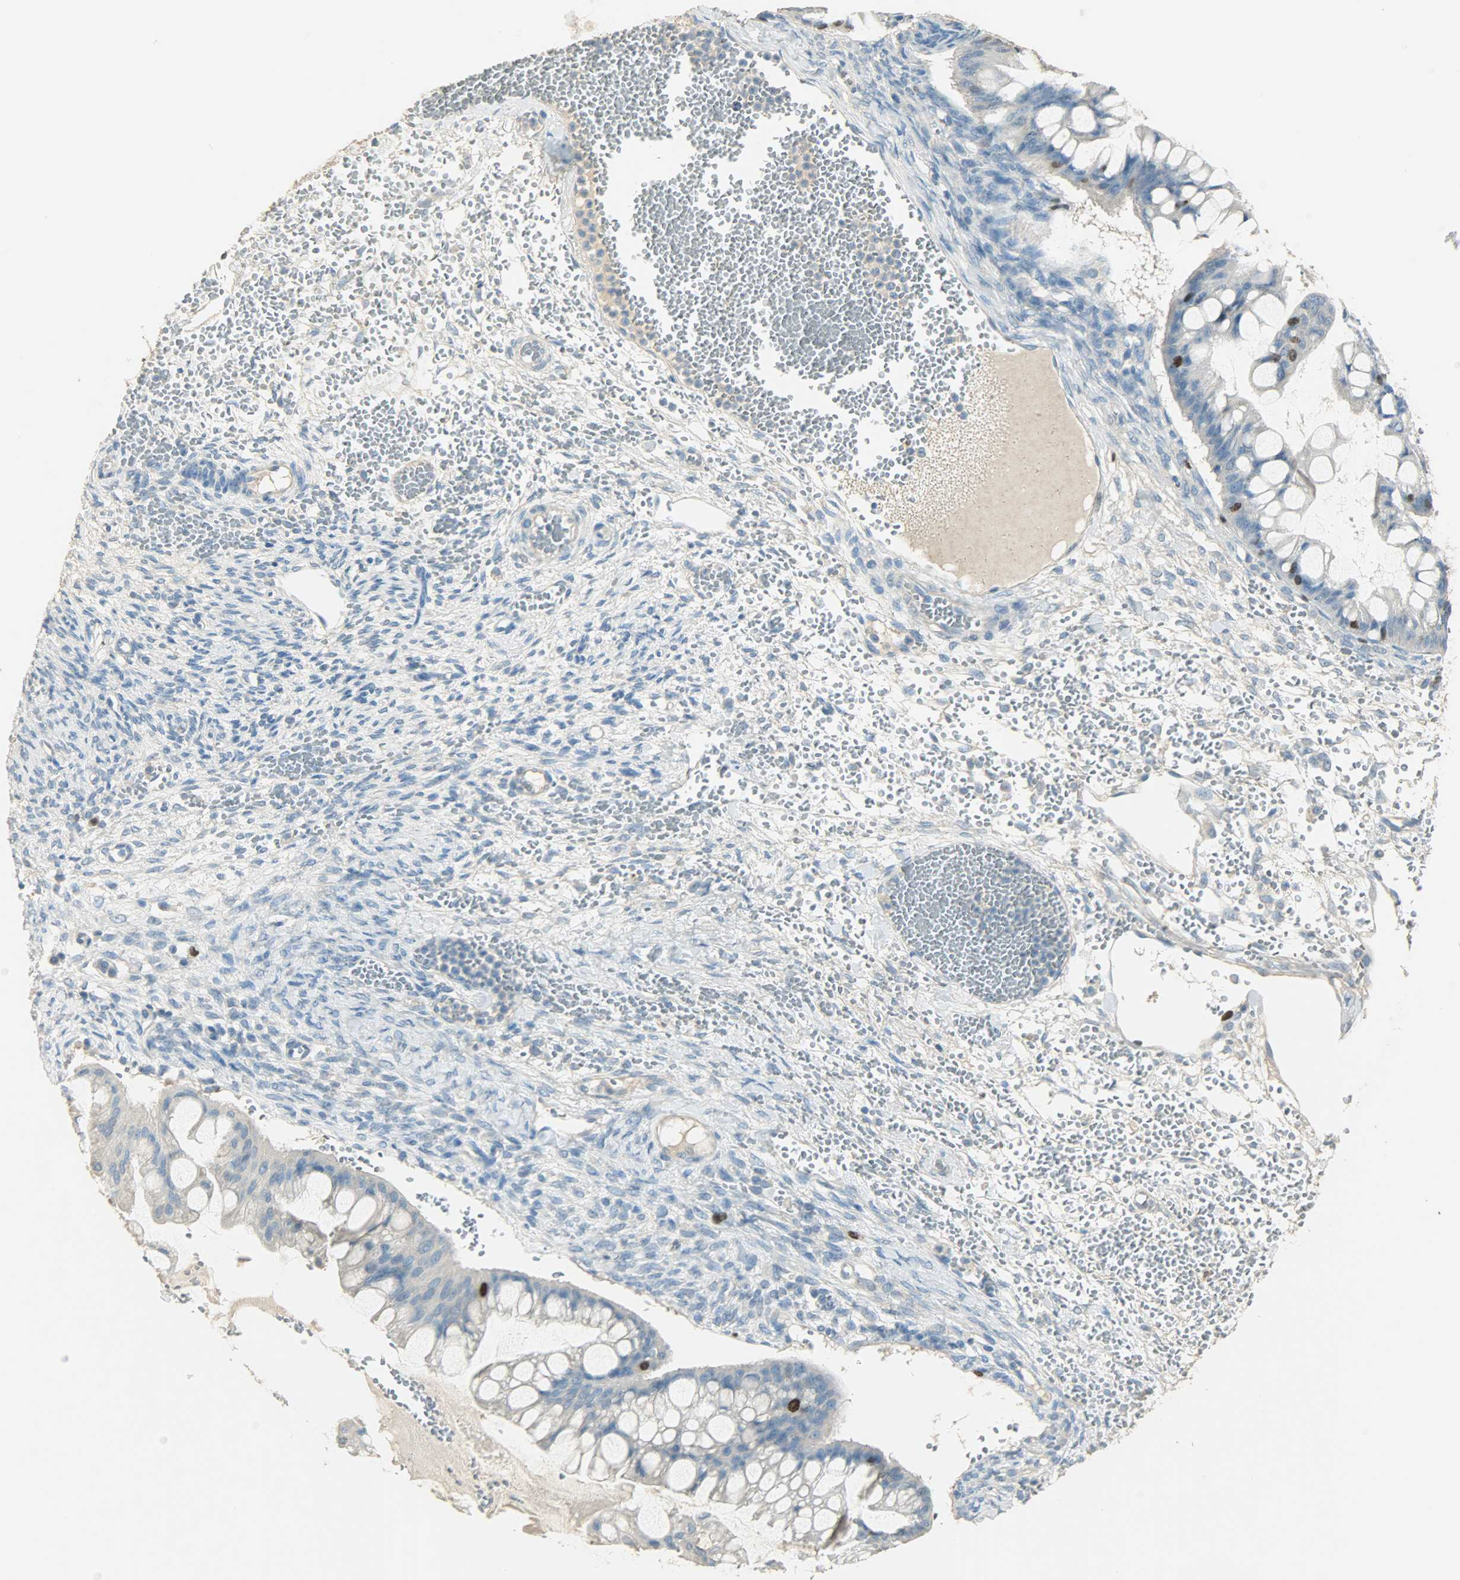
{"staining": {"intensity": "strong", "quantity": "<25%", "location": "nuclear"}, "tissue": "ovarian cancer", "cell_type": "Tumor cells", "image_type": "cancer", "snomed": [{"axis": "morphology", "description": "Cystadenocarcinoma, mucinous, NOS"}, {"axis": "topography", "description": "Ovary"}], "caption": "Ovarian mucinous cystadenocarcinoma was stained to show a protein in brown. There is medium levels of strong nuclear expression in approximately <25% of tumor cells.", "gene": "TPX2", "patient": {"sex": "female", "age": 73}}